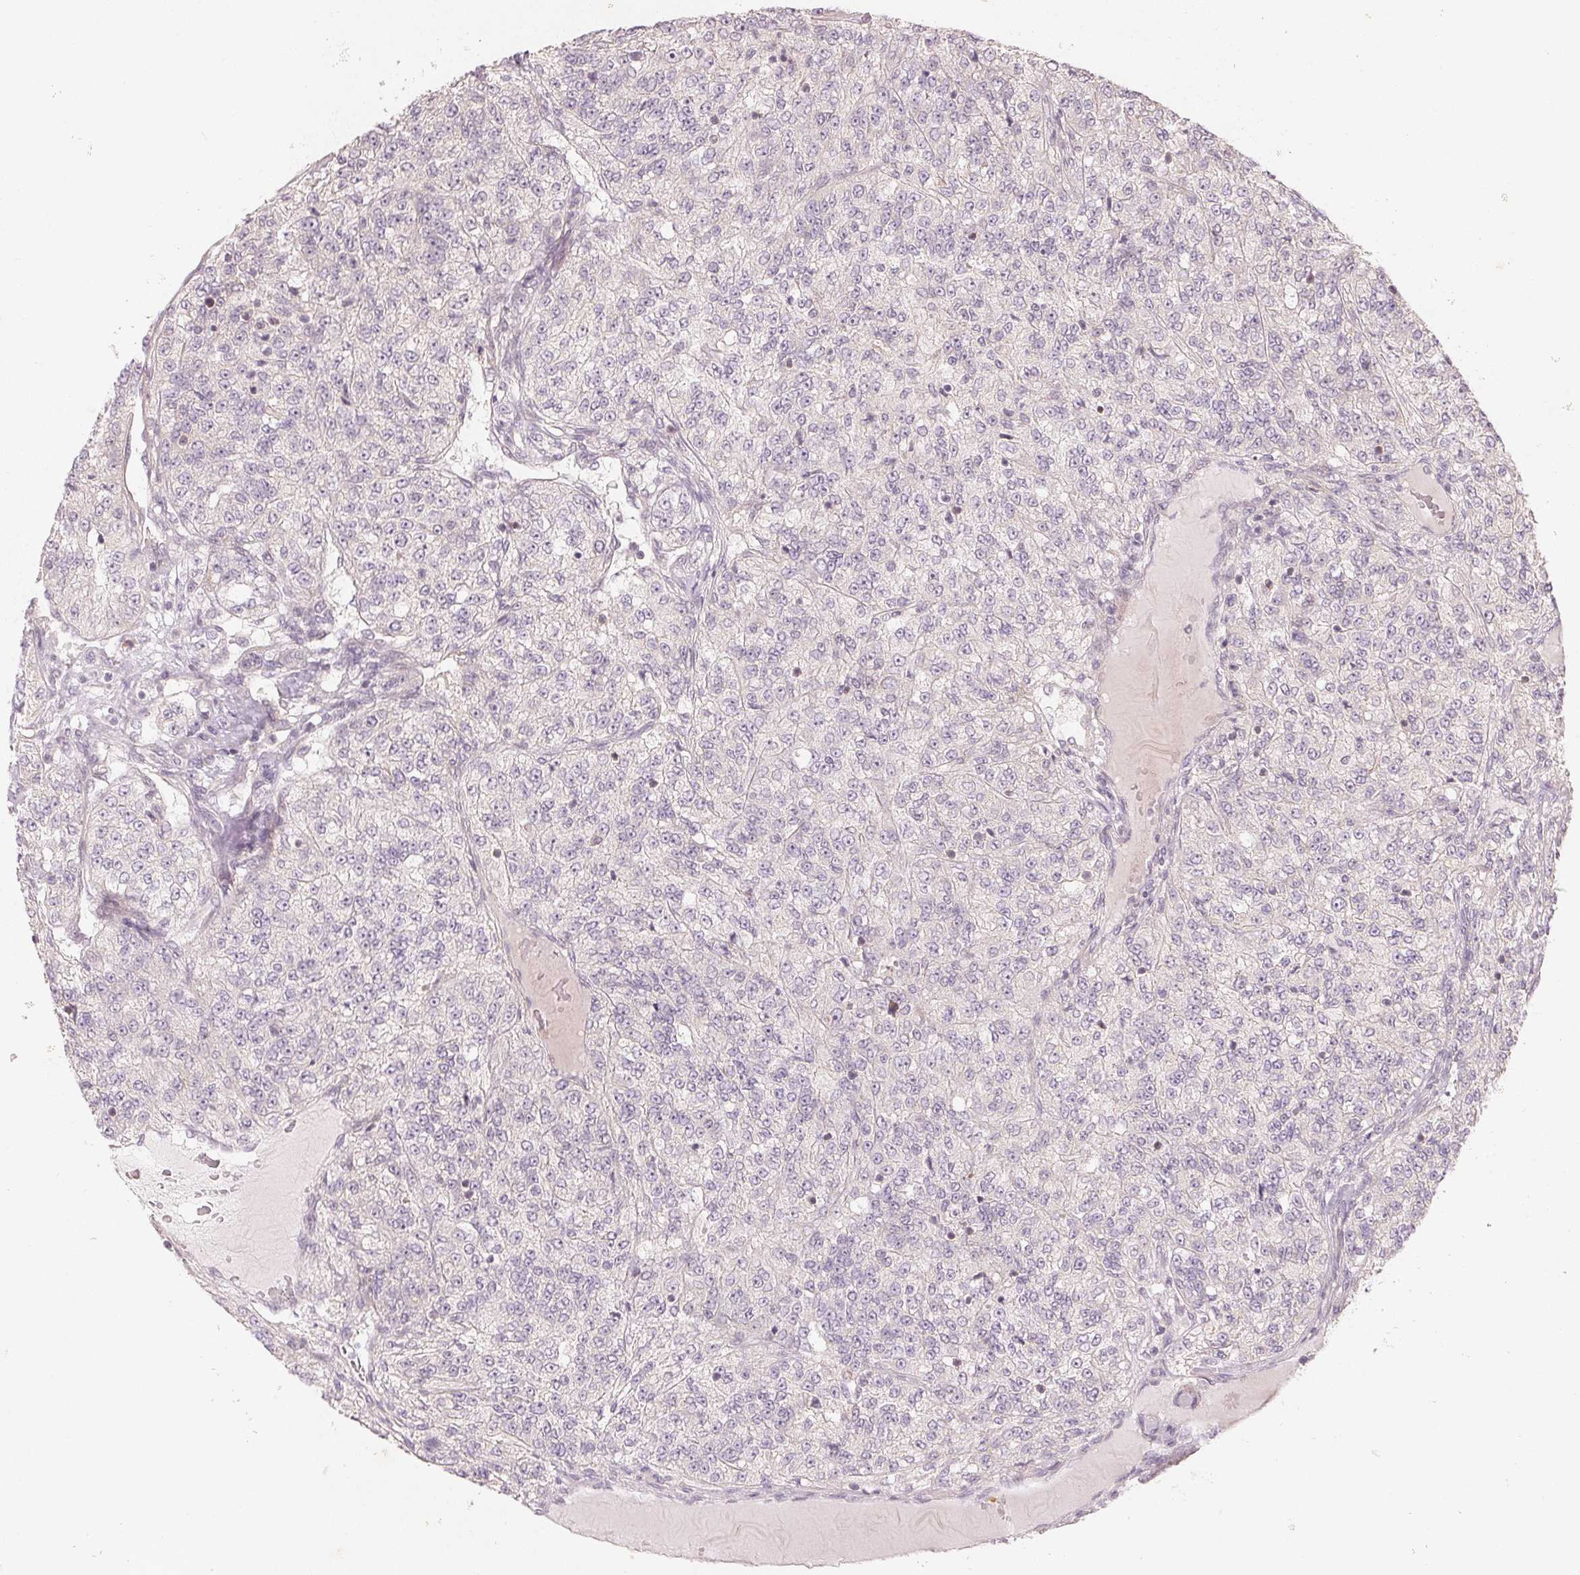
{"staining": {"intensity": "negative", "quantity": "none", "location": "none"}, "tissue": "renal cancer", "cell_type": "Tumor cells", "image_type": "cancer", "snomed": [{"axis": "morphology", "description": "Adenocarcinoma, NOS"}, {"axis": "topography", "description": "Kidney"}], "caption": "Renal adenocarcinoma stained for a protein using immunohistochemistry (IHC) displays no positivity tumor cells.", "gene": "DENND2C", "patient": {"sex": "female", "age": 63}}